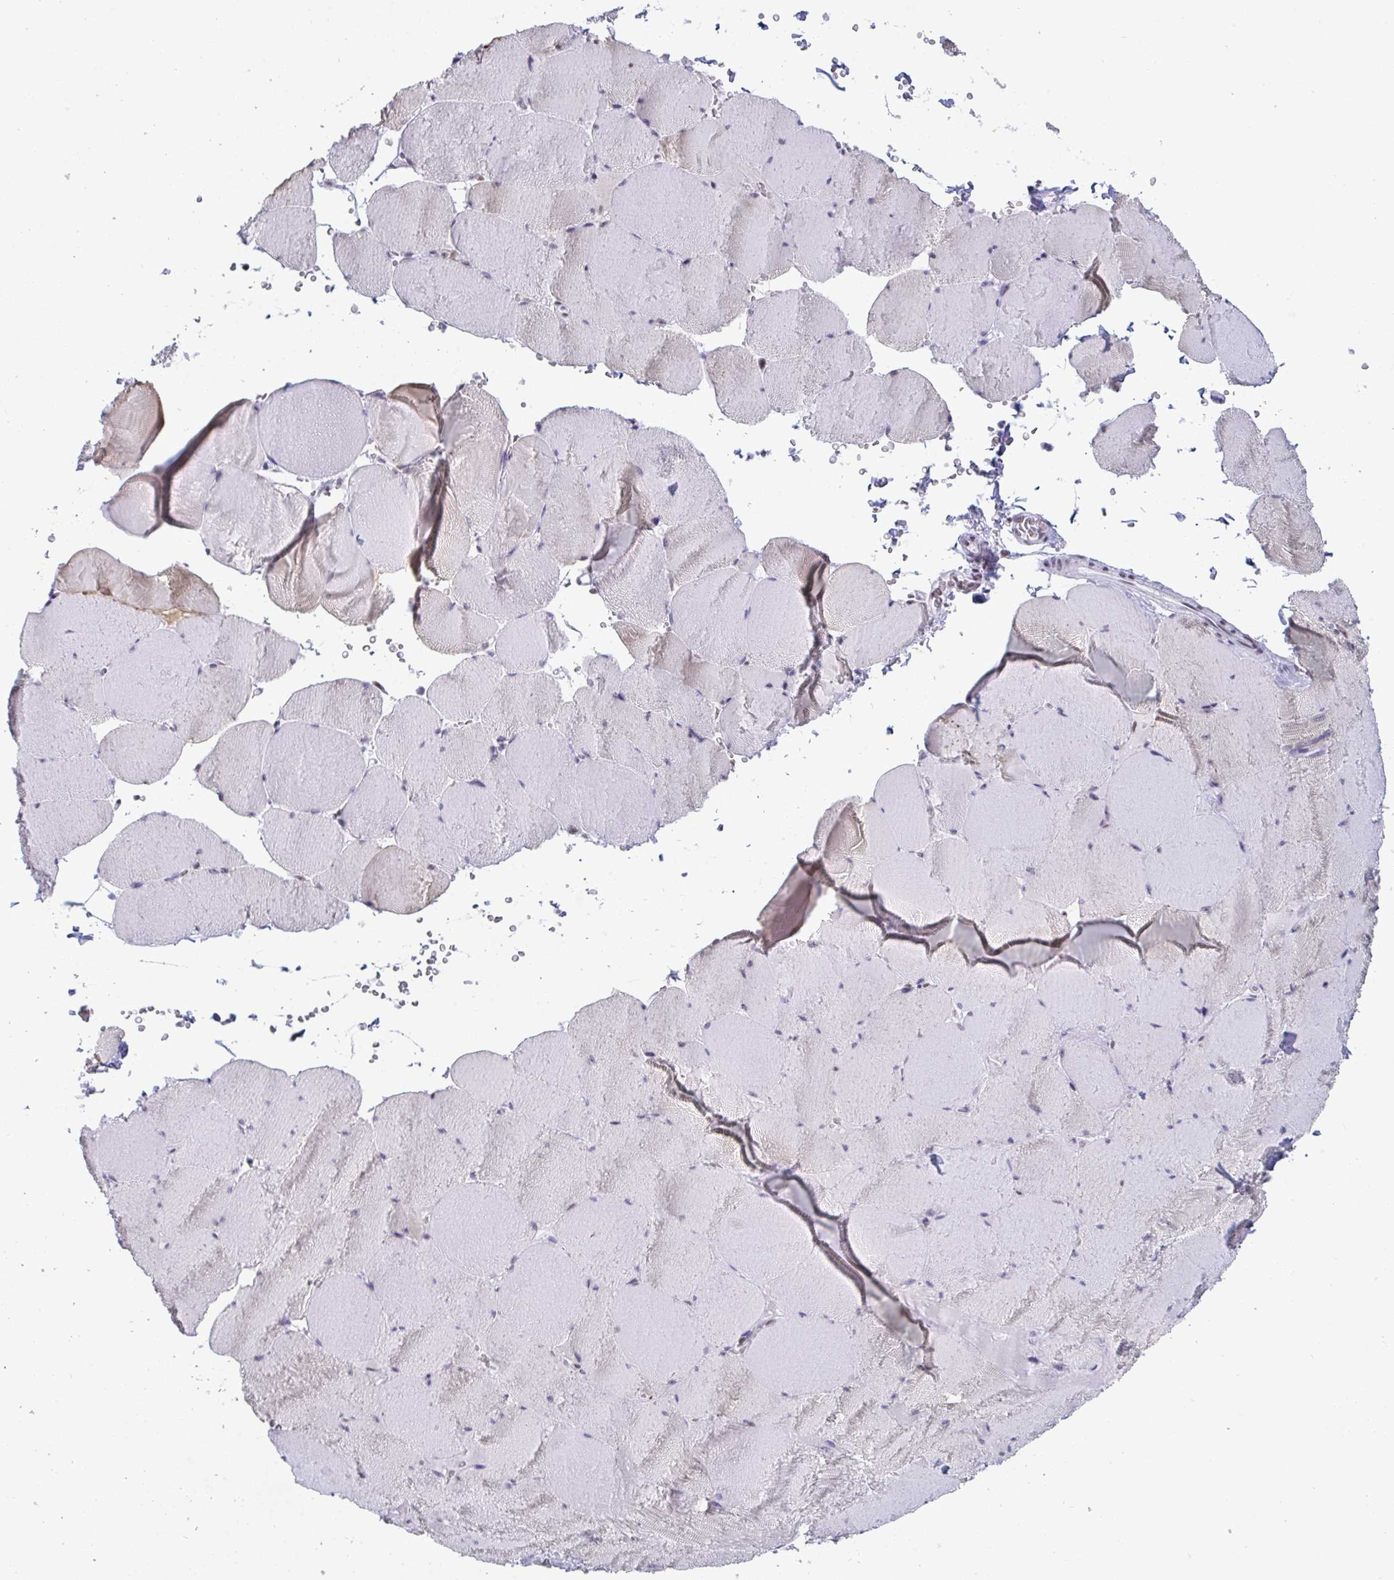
{"staining": {"intensity": "negative", "quantity": "none", "location": "none"}, "tissue": "skeletal muscle", "cell_type": "Myocytes", "image_type": "normal", "snomed": [{"axis": "morphology", "description": "Normal tissue, NOS"}, {"axis": "topography", "description": "Skeletal muscle"}, {"axis": "topography", "description": "Head-Neck"}], "caption": "This is an immunohistochemistry (IHC) image of normal skeletal muscle. There is no positivity in myocytes.", "gene": "SUPT16H", "patient": {"sex": "male", "age": 66}}